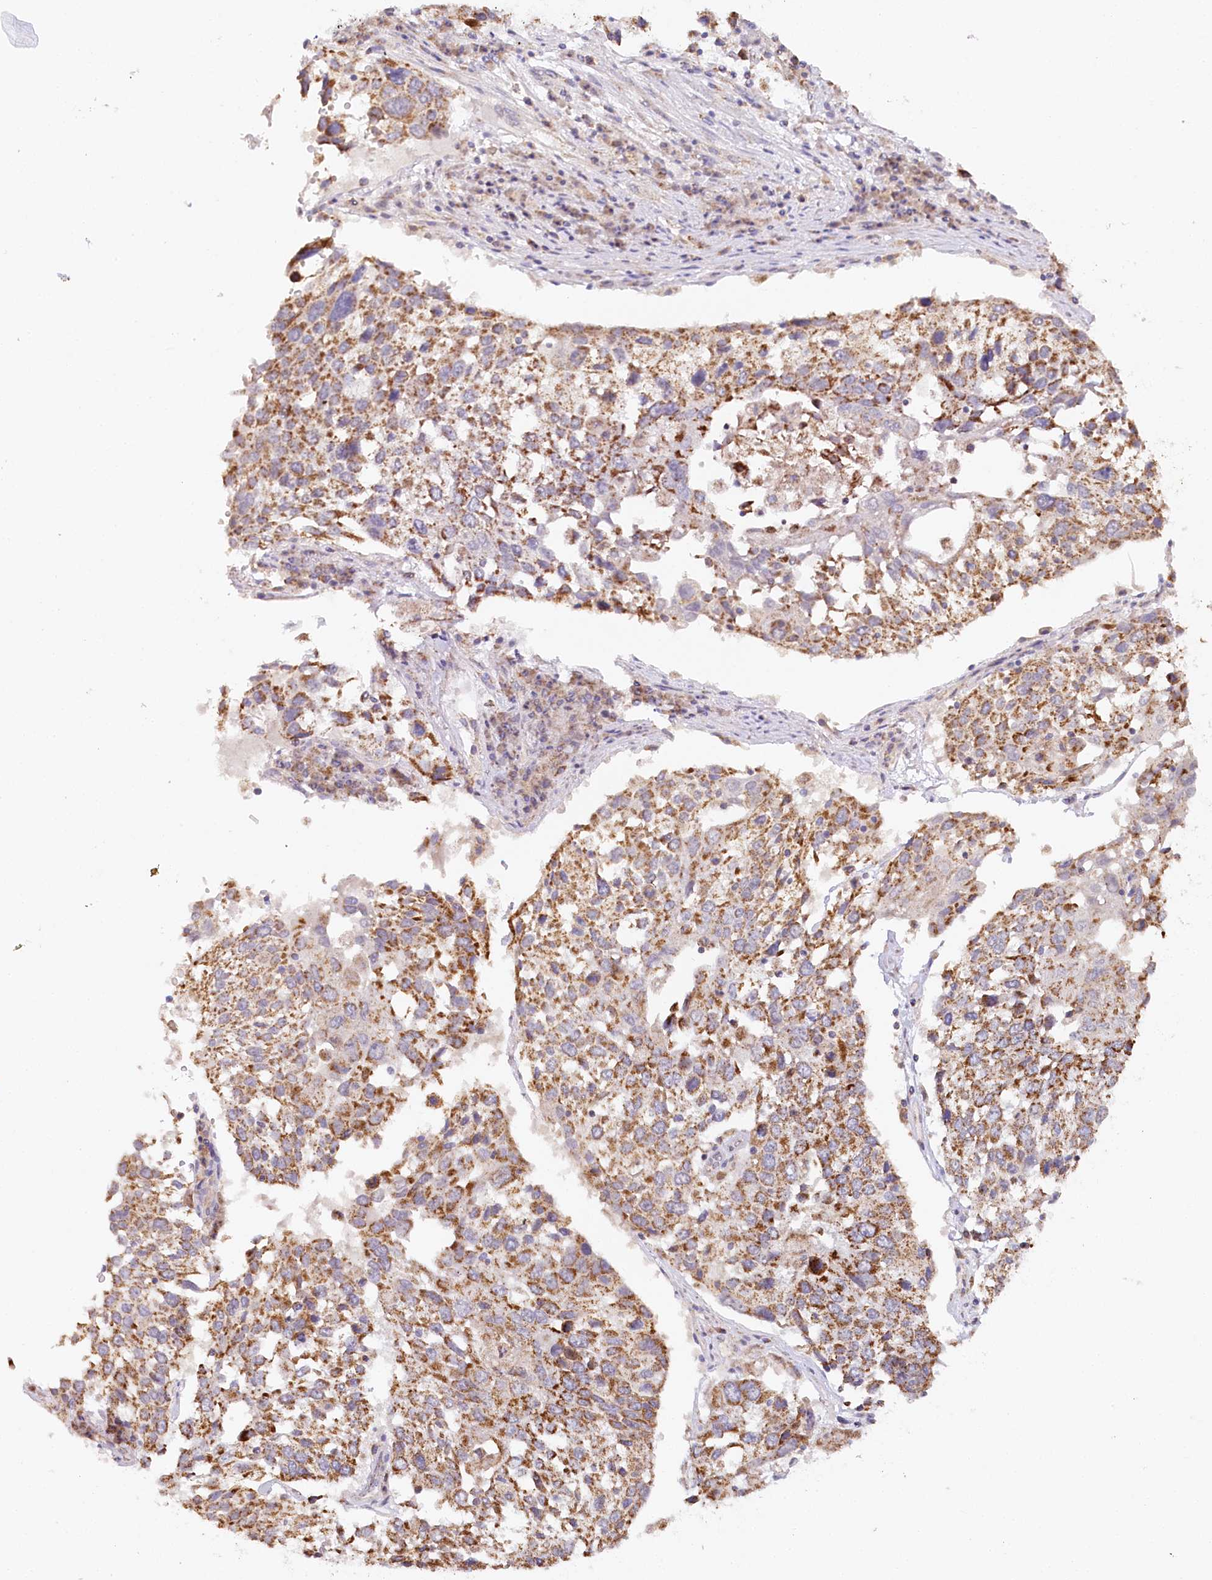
{"staining": {"intensity": "moderate", "quantity": ">75%", "location": "cytoplasmic/membranous"}, "tissue": "lung cancer", "cell_type": "Tumor cells", "image_type": "cancer", "snomed": [{"axis": "morphology", "description": "Squamous cell carcinoma, NOS"}, {"axis": "topography", "description": "Lung"}], "caption": "Immunohistochemistry (IHC) of human squamous cell carcinoma (lung) demonstrates medium levels of moderate cytoplasmic/membranous staining in about >75% of tumor cells.", "gene": "MMP25", "patient": {"sex": "male", "age": 65}}